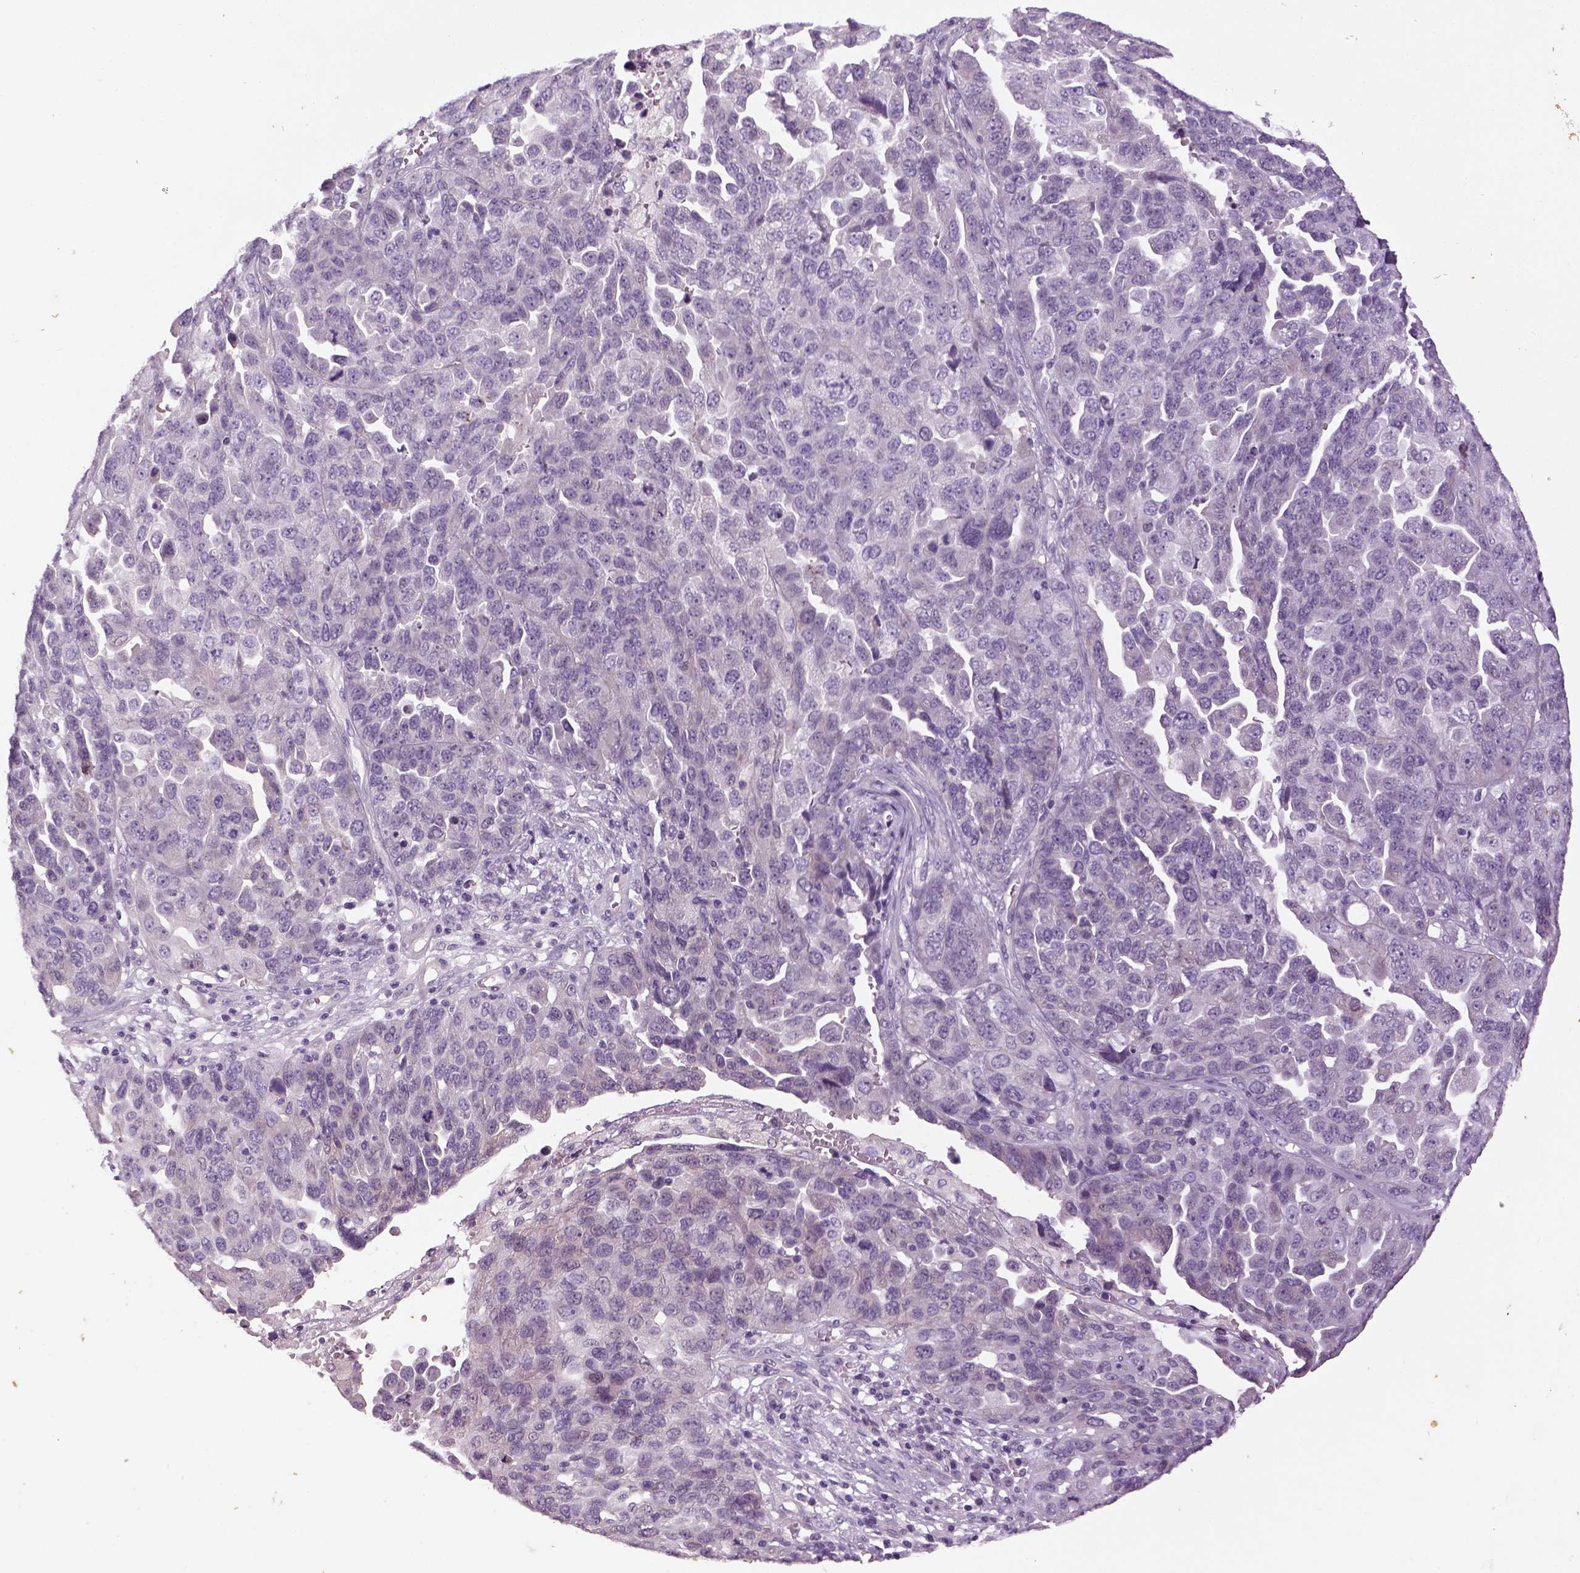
{"staining": {"intensity": "negative", "quantity": "none", "location": "none"}, "tissue": "ovarian cancer", "cell_type": "Tumor cells", "image_type": "cancer", "snomed": [{"axis": "morphology", "description": "Cystadenocarcinoma, serous, NOS"}, {"axis": "topography", "description": "Ovary"}], "caption": "This is a photomicrograph of IHC staining of ovarian cancer (serous cystadenocarcinoma), which shows no staining in tumor cells.", "gene": "ELOVL3", "patient": {"sex": "female", "age": 87}}